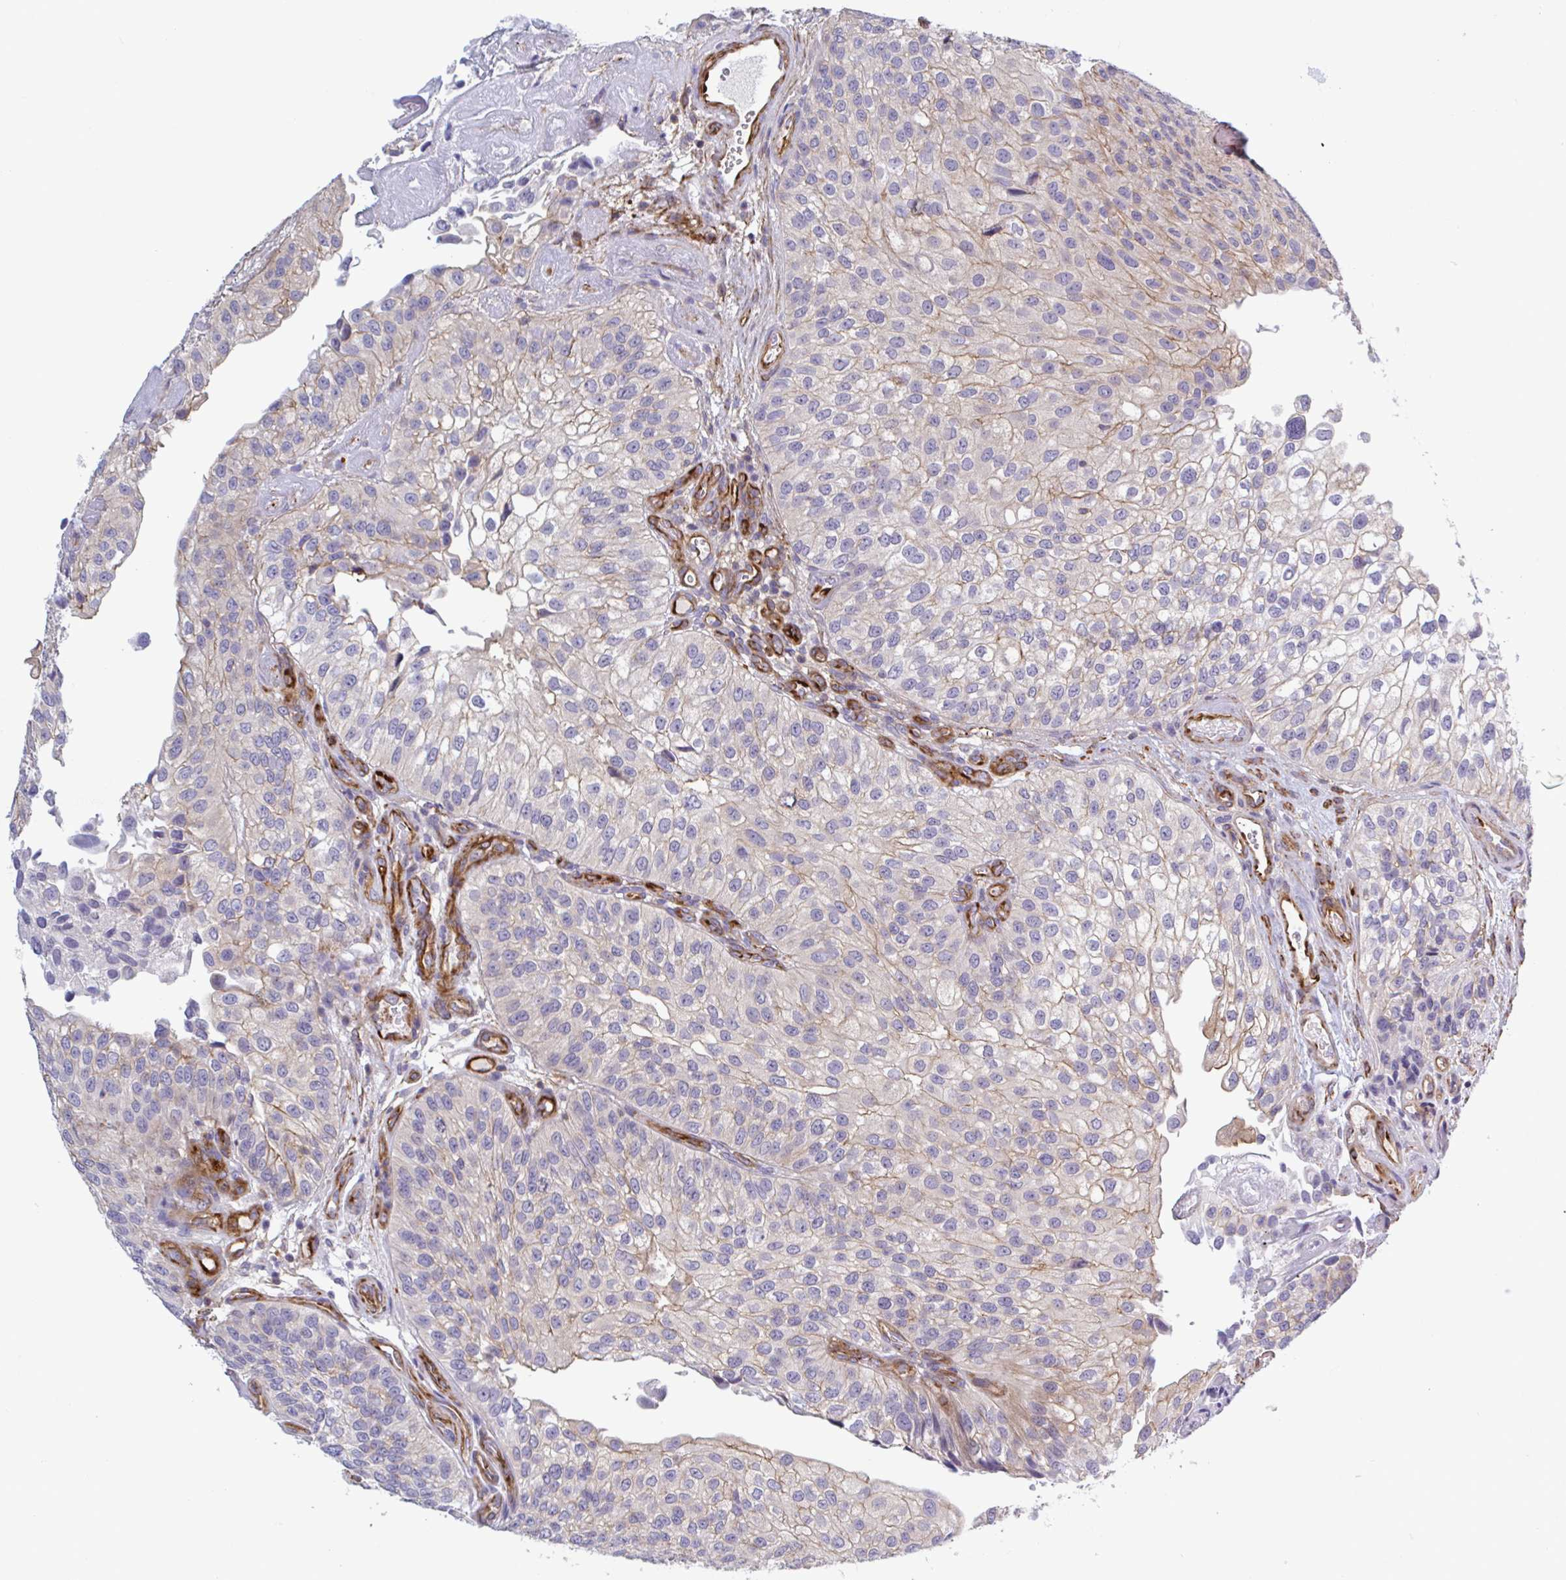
{"staining": {"intensity": "weak", "quantity": "25%-75%", "location": "cytoplasmic/membranous"}, "tissue": "urothelial cancer", "cell_type": "Tumor cells", "image_type": "cancer", "snomed": [{"axis": "morphology", "description": "Urothelial carcinoma, NOS"}, {"axis": "topography", "description": "Urinary bladder"}], "caption": "A histopathology image of human urothelial cancer stained for a protein demonstrates weak cytoplasmic/membranous brown staining in tumor cells.", "gene": "SHISA7", "patient": {"sex": "male", "age": 87}}